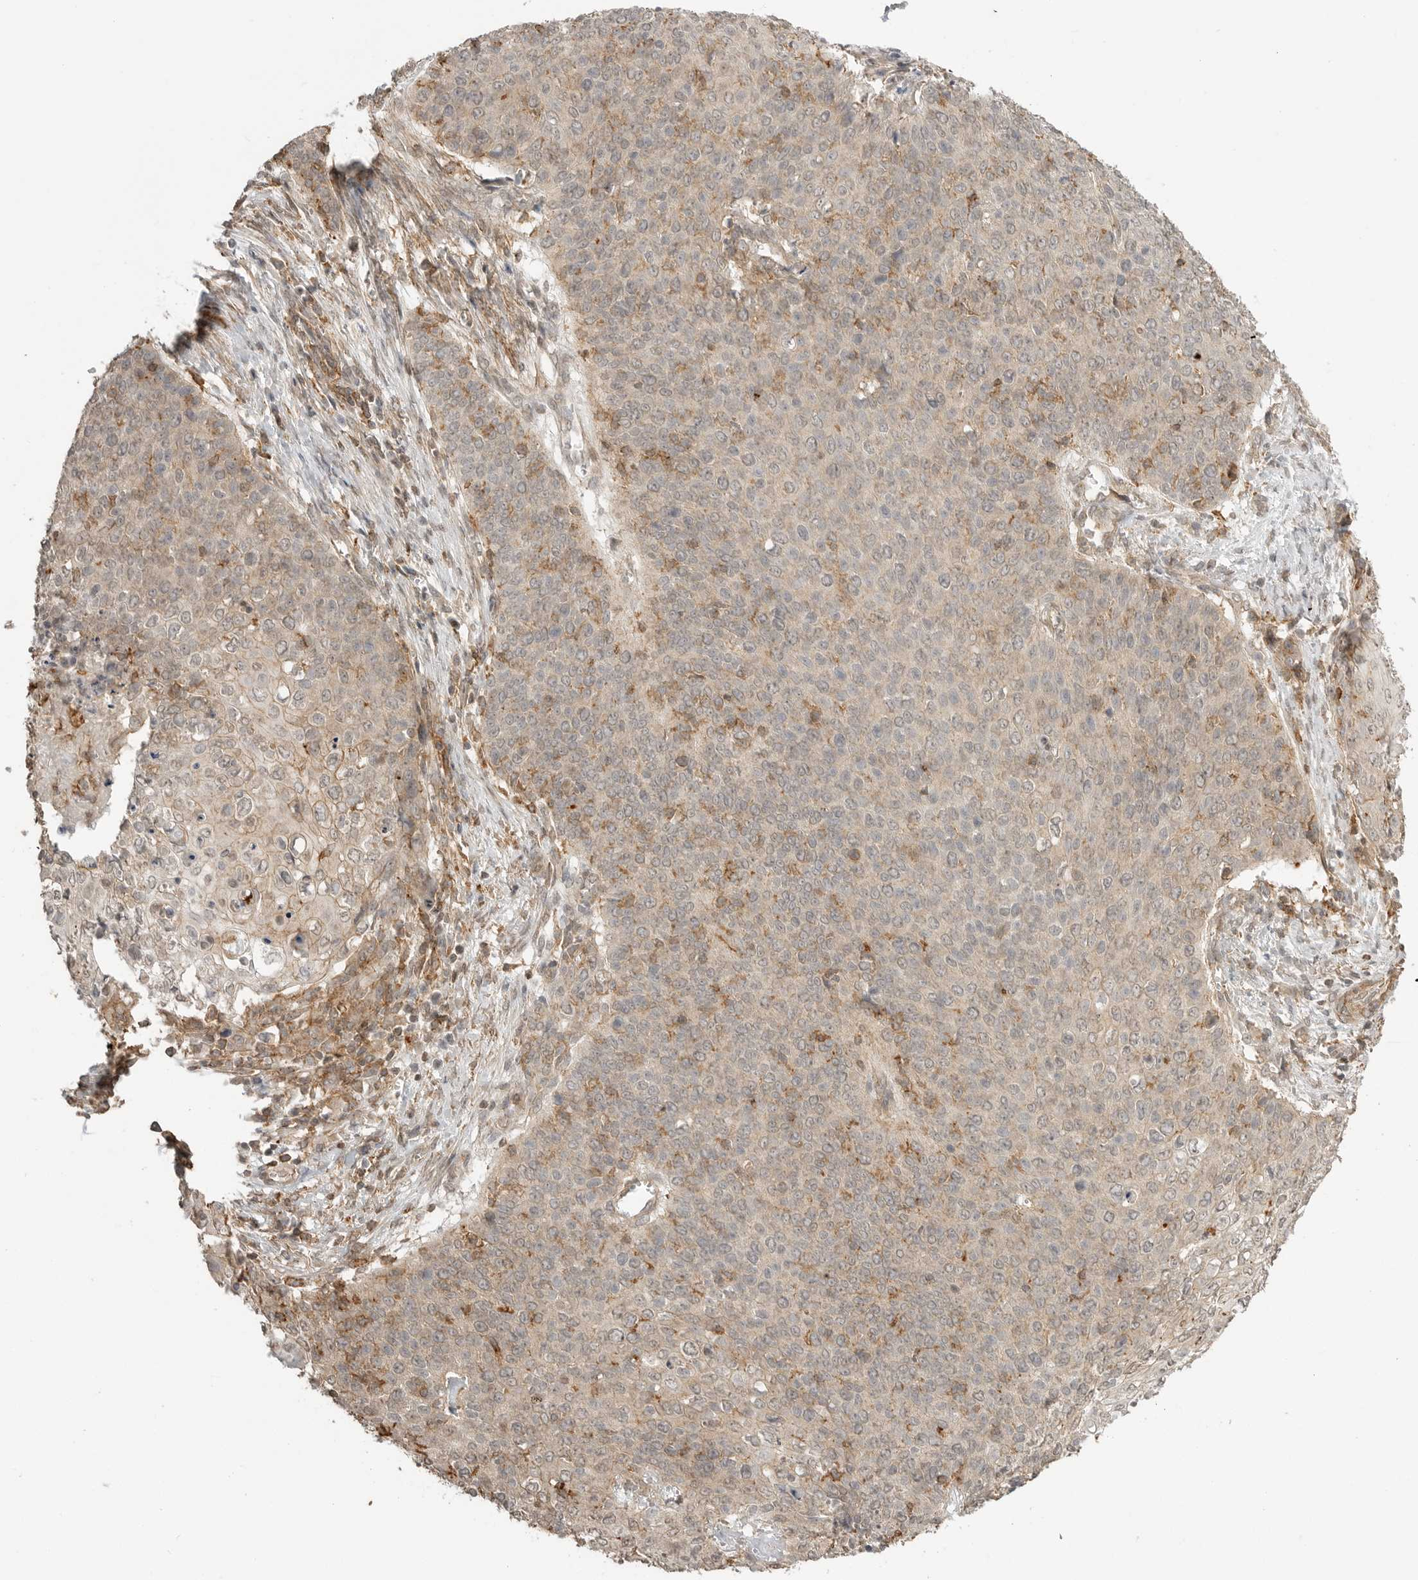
{"staining": {"intensity": "weak", "quantity": ">75%", "location": "cytoplasmic/membranous"}, "tissue": "cervical cancer", "cell_type": "Tumor cells", "image_type": "cancer", "snomed": [{"axis": "morphology", "description": "Squamous cell carcinoma, NOS"}, {"axis": "topography", "description": "Cervix"}], "caption": "Tumor cells exhibit low levels of weak cytoplasmic/membranous positivity in approximately >75% of cells in human cervical squamous cell carcinoma.", "gene": "GPC2", "patient": {"sex": "female", "age": 39}}